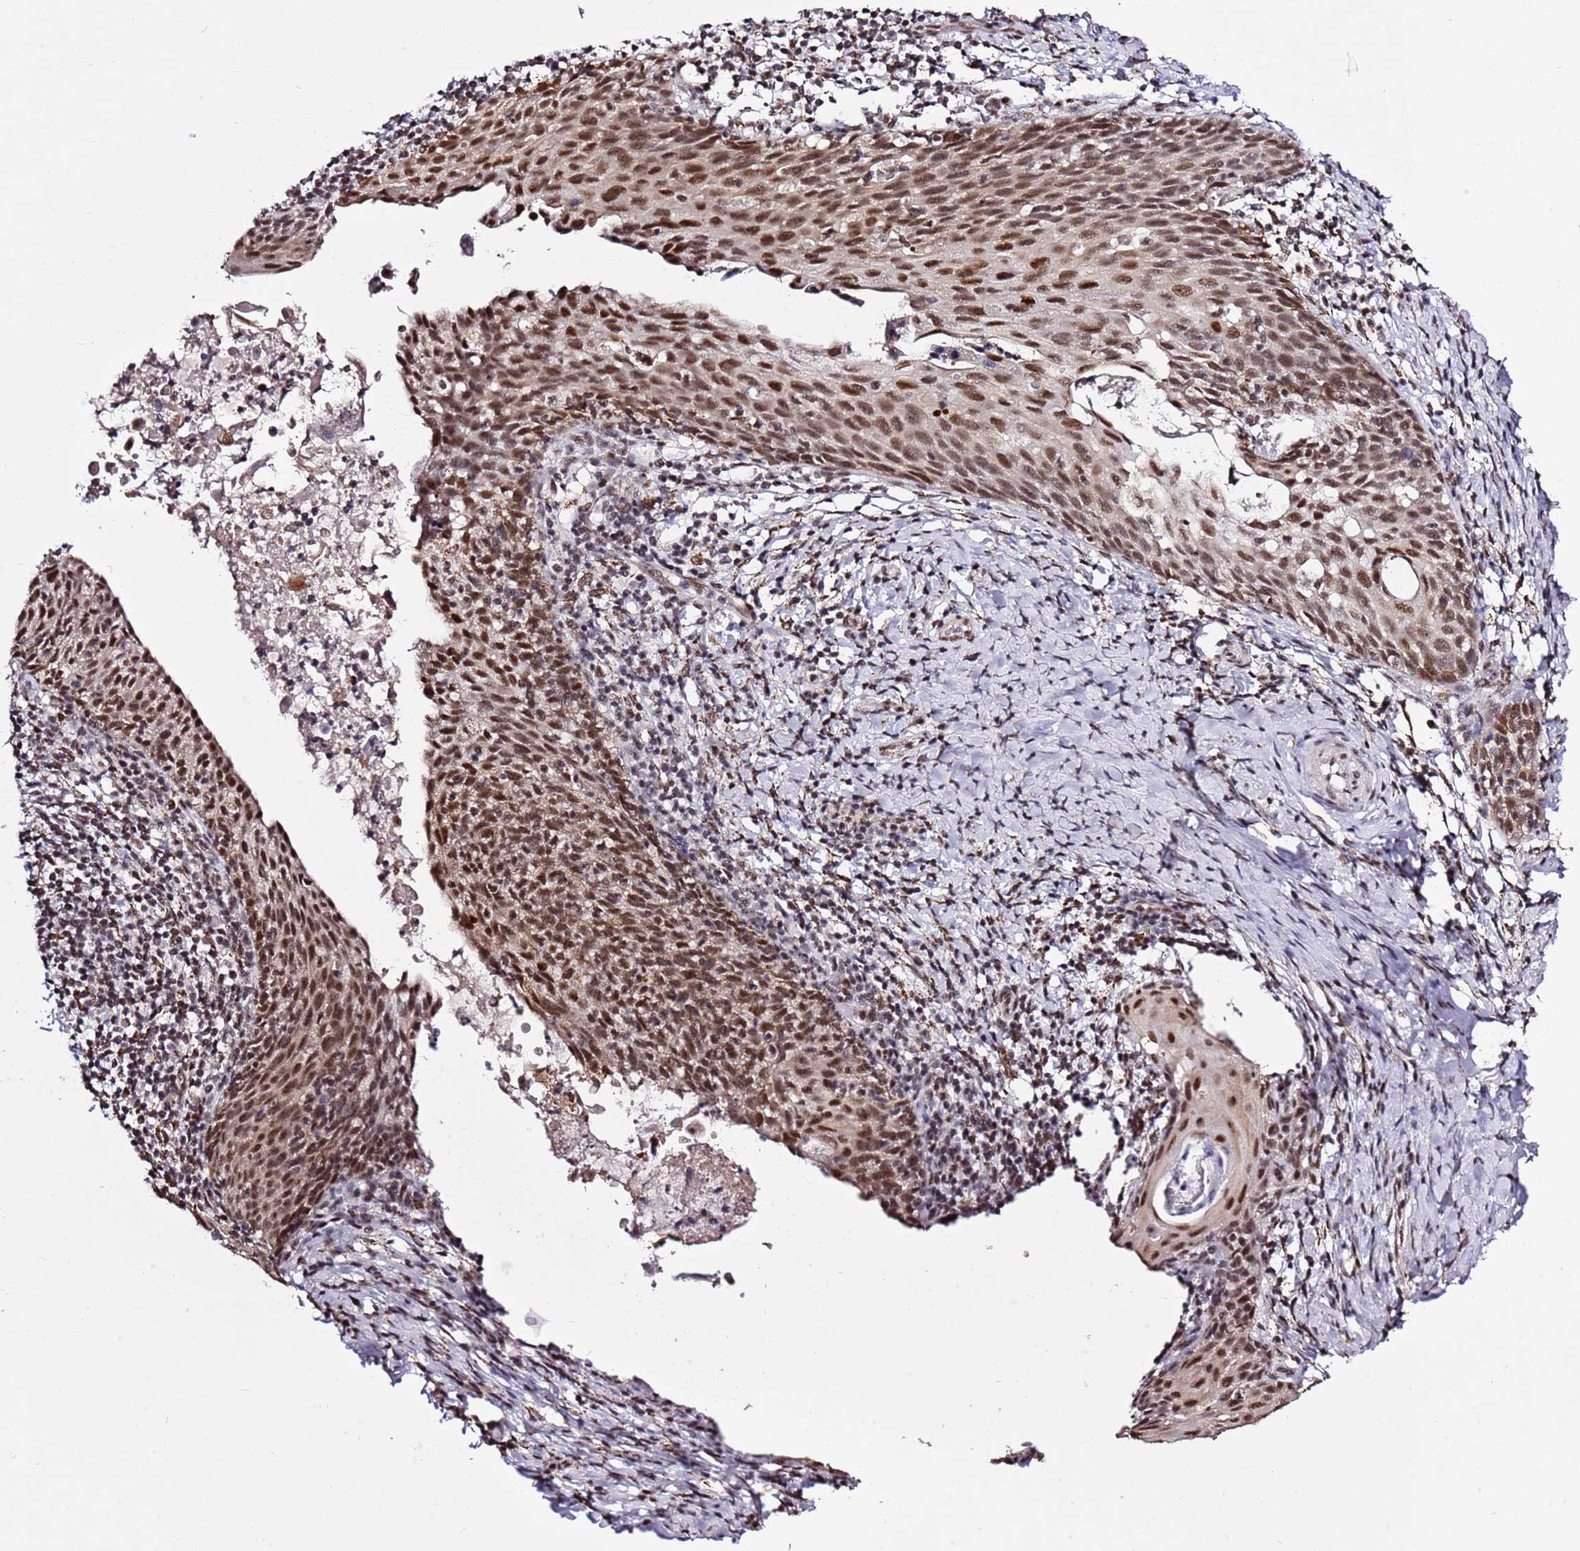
{"staining": {"intensity": "strong", "quantity": ">75%", "location": "nuclear"}, "tissue": "cervical cancer", "cell_type": "Tumor cells", "image_type": "cancer", "snomed": [{"axis": "morphology", "description": "Squamous cell carcinoma, NOS"}, {"axis": "topography", "description": "Cervix"}], "caption": "Immunohistochemistry (DAB (3,3'-diaminobenzidine)) staining of cervical cancer (squamous cell carcinoma) demonstrates strong nuclear protein positivity in about >75% of tumor cells.", "gene": "AKAP8L", "patient": {"sex": "female", "age": 52}}